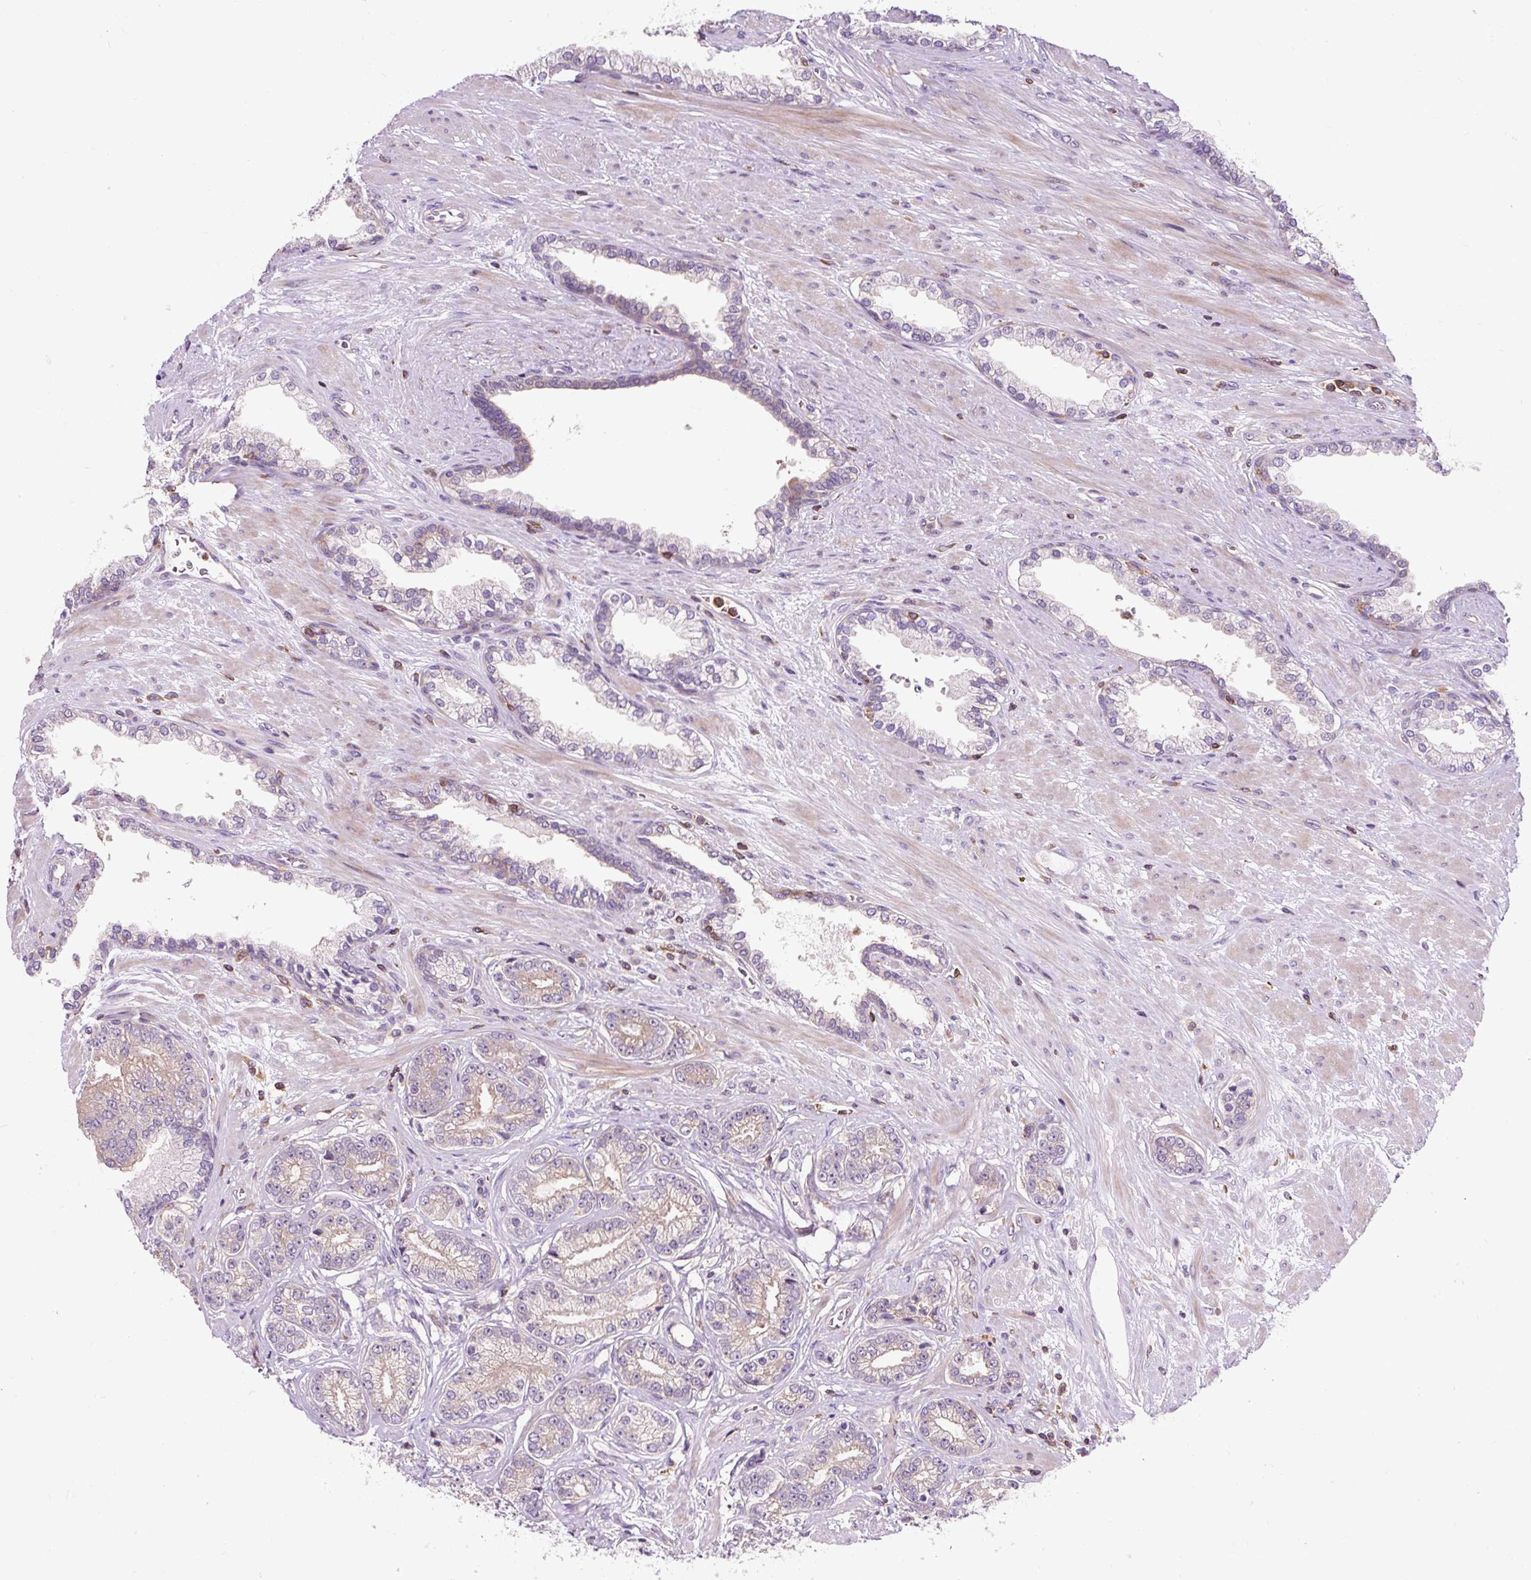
{"staining": {"intensity": "weak", "quantity": "25%-75%", "location": "cytoplasmic/membranous"}, "tissue": "prostate cancer", "cell_type": "Tumor cells", "image_type": "cancer", "snomed": [{"axis": "morphology", "description": "Adenocarcinoma, Low grade"}, {"axis": "topography", "description": "Prostate"}], "caption": "This micrograph demonstrates immunohistochemistry staining of adenocarcinoma (low-grade) (prostate), with low weak cytoplasmic/membranous staining in about 25%-75% of tumor cells.", "gene": "CISD3", "patient": {"sex": "male", "age": 61}}